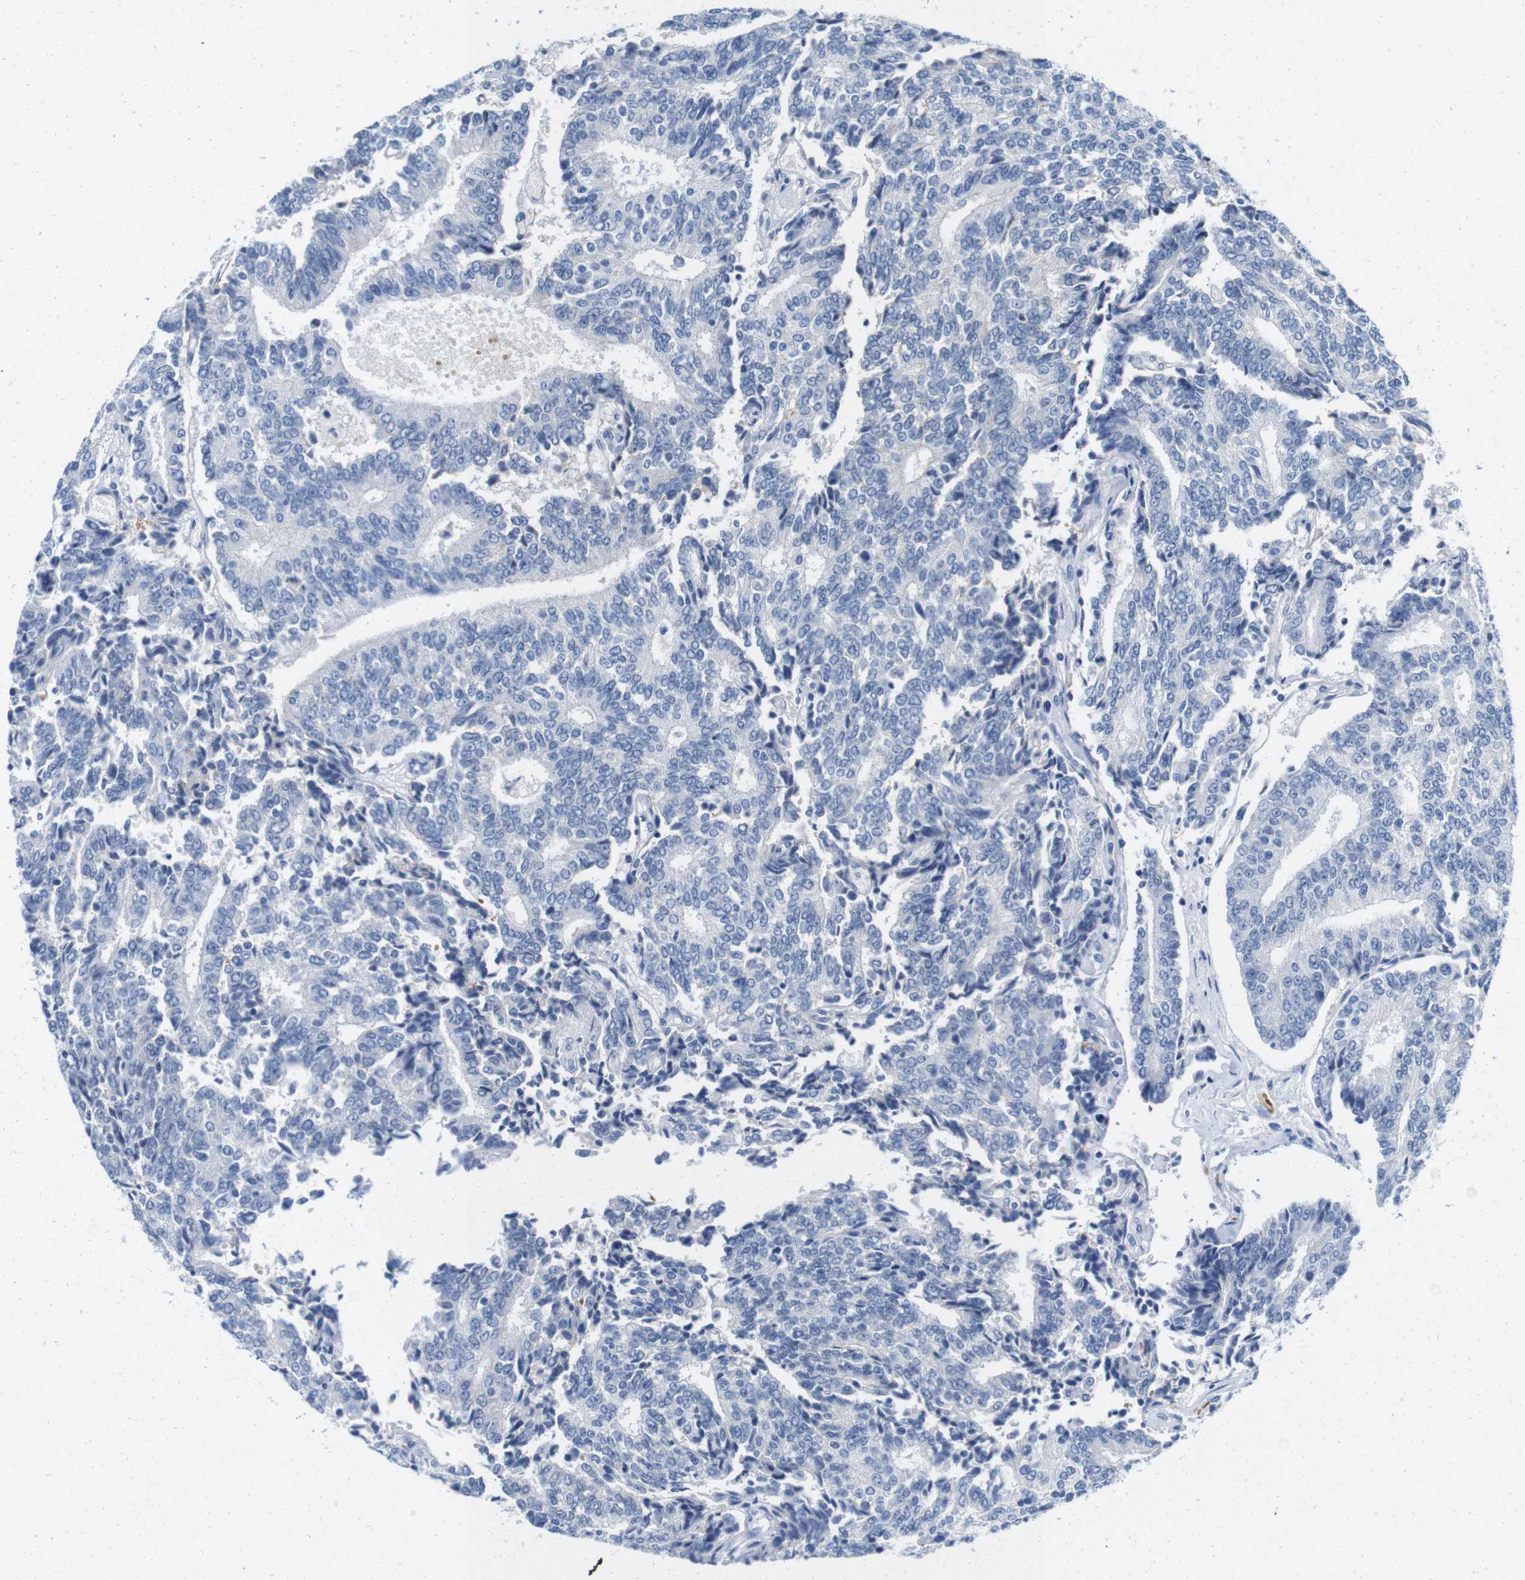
{"staining": {"intensity": "negative", "quantity": "none", "location": "none"}, "tissue": "prostate cancer", "cell_type": "Tumor cells", "image_type": "cancer", "snomed": [{"axis": "morphology", "description": "Normal tissue, NOS"}, {"axis": "morphology", "description": "Adenocarcinoma, High grade"}, {"axis": "topography", "description": "Prostate"}, {"axis": "topography", "description": "Seminal veicle"}], "caption": "Immunohistochemistry photomicrograph of neoplastic tissue: human high-grade adenocarcinoma (prostate) stained with DAB (3,3'-diaminobenzidine) shows no significant protein staining in tumor cells.", "gene": "IGSF8", "patient": {"sex": "male", "age": 55}}